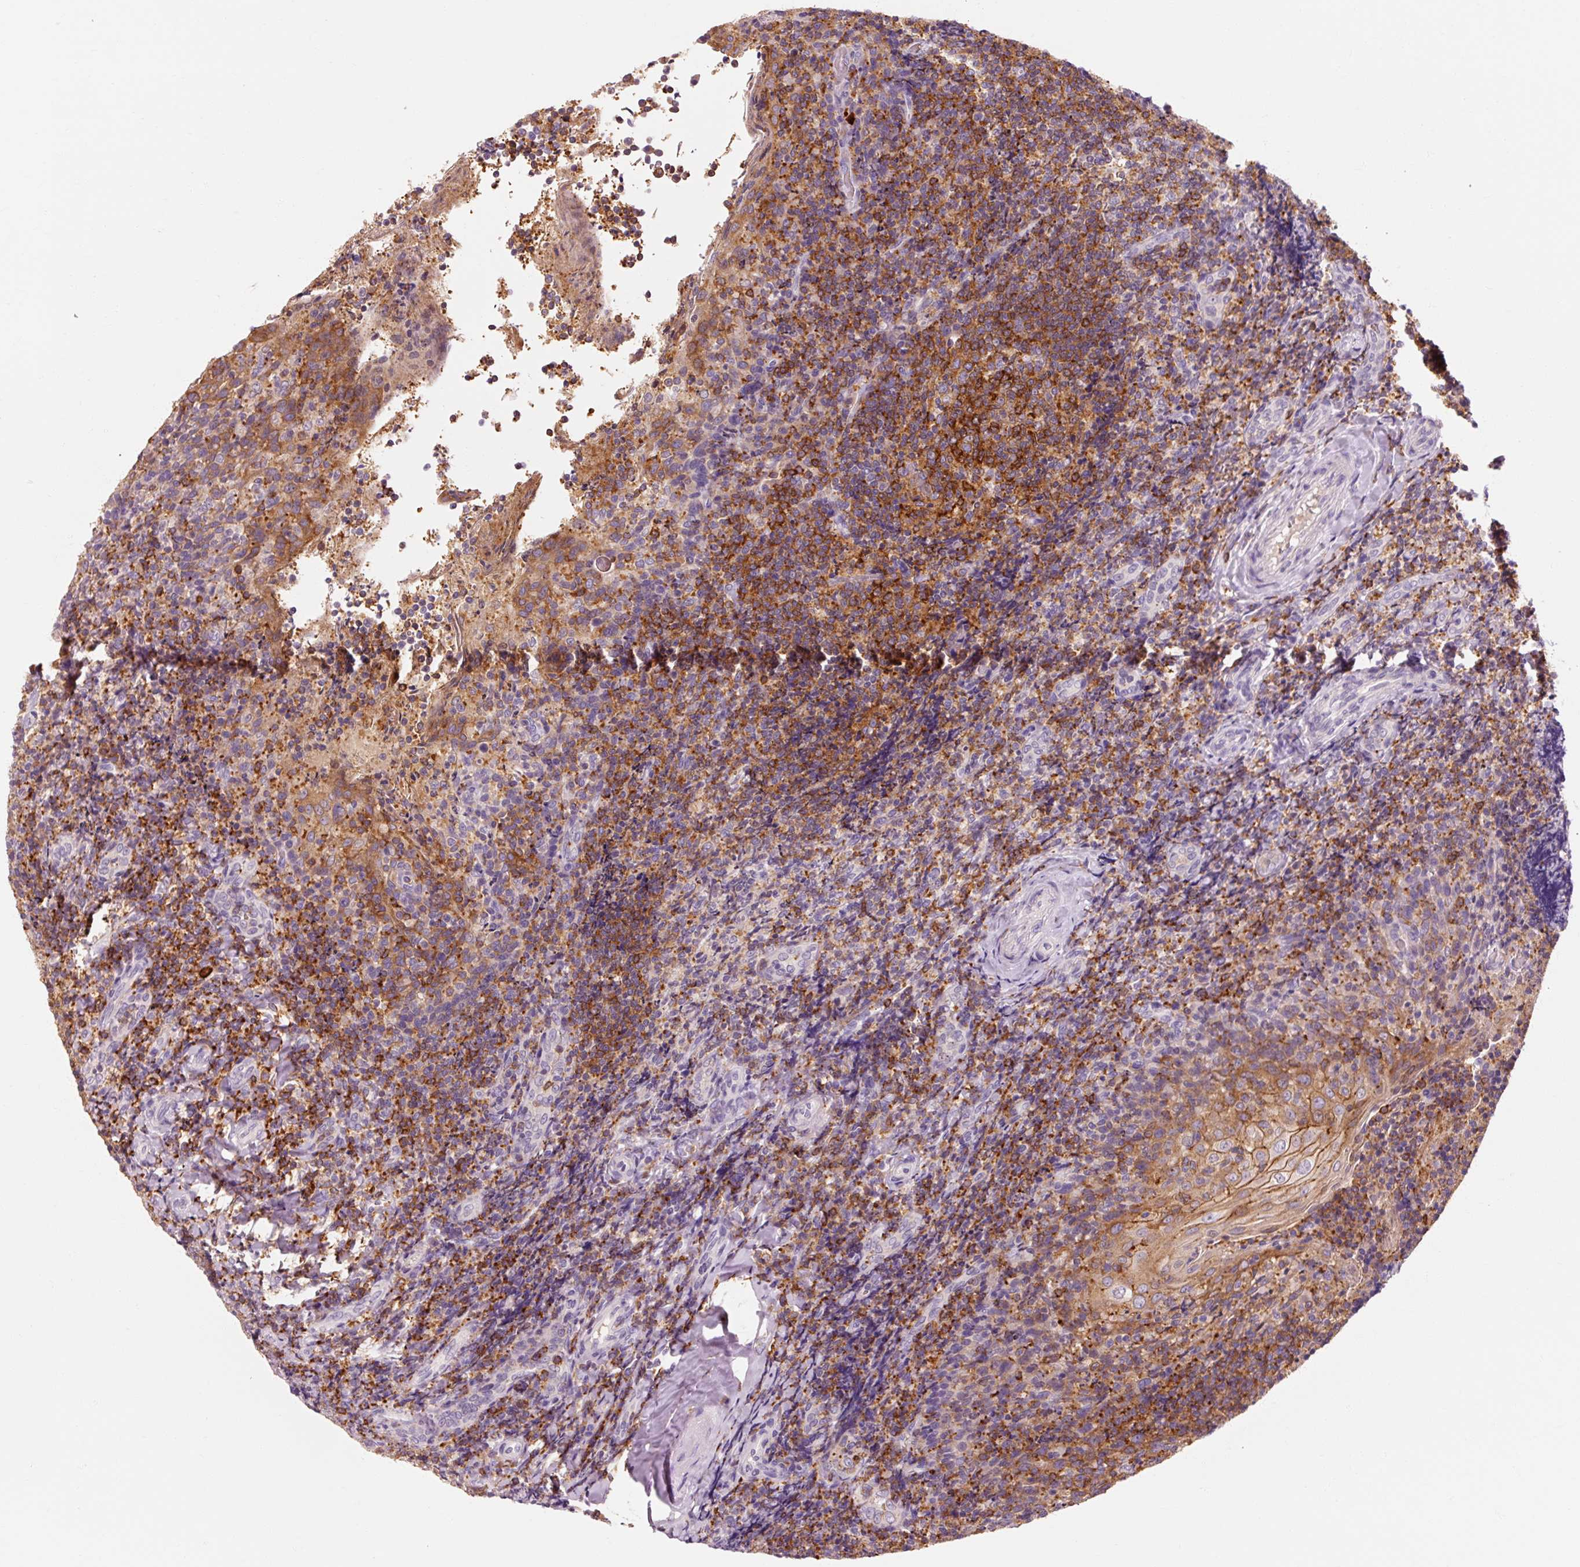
{"staining": {"intensity": "strong", "quantity": ">75%", "location": "cytoplasmic/membranous"}, "tissue": "tonsil", "cell_type": "Germinal center cells", "image_type": "normal", "snomed": [{"axis": "morphology", "description": "Normal tissue, NOS"}, {"axis": "topography", "description": "Tonsil"}], "caption": "The micrograph demonstrates a brown stain indicating the presence of a protein in the cytoplasmic/membranous of germinal center cells in tonsil. (brown staining indicates protein expression, while blue staining denotes nuclei).", "gene": "OR8K1", "patient": {"sex": "female", "age": 10}}